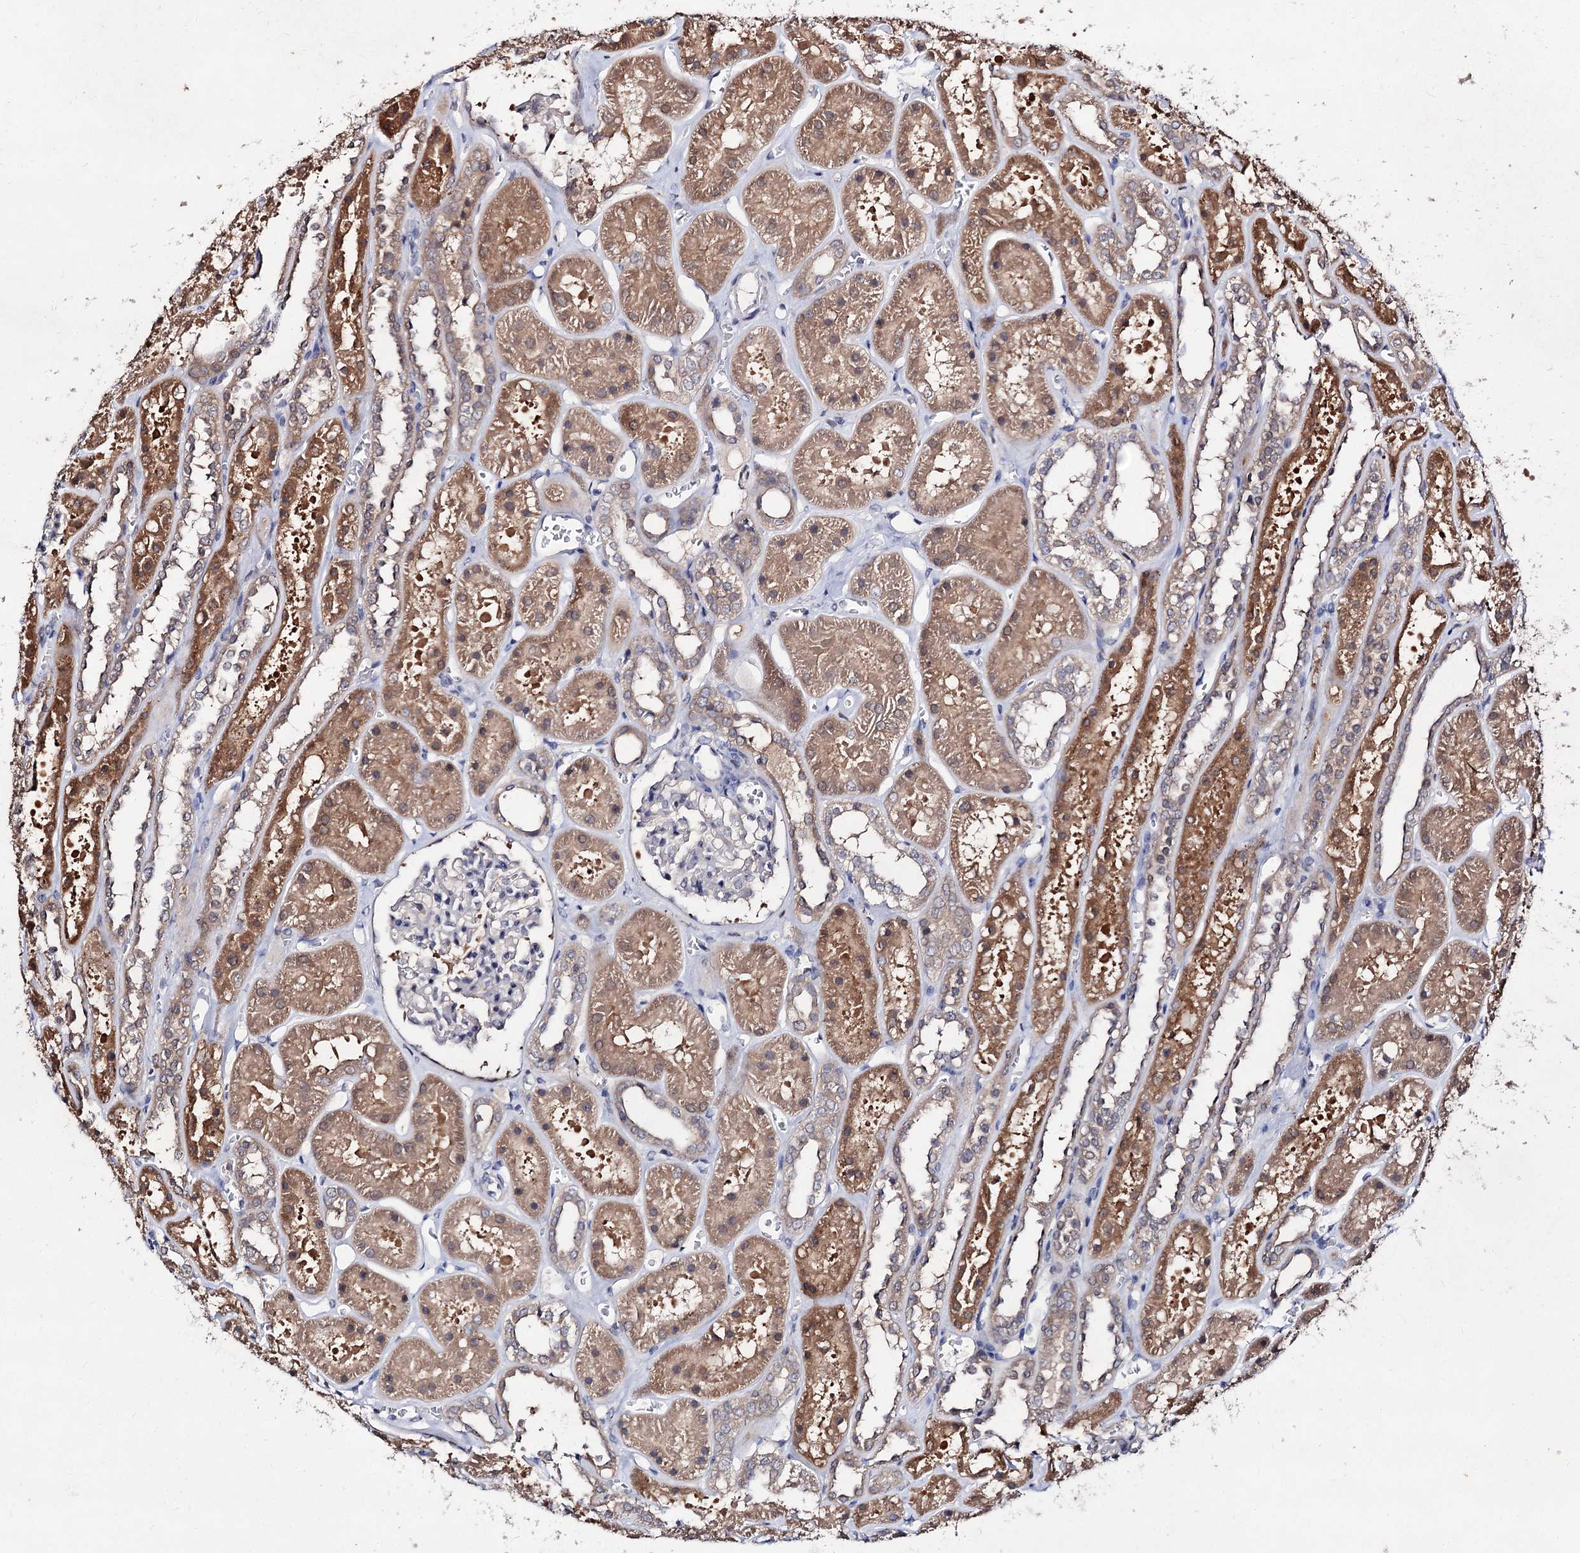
{"staining": {"intensity": "negative", "quantity": "none", "location": "none"}, "tissue": "kidney", "cell_type": "Cells in glomeruli", "image_type": "normal", "snomed": [{"axis": "morphology", "description": "Normal tissue, NOS"}, {"axis": "topography", "description": "Kidney"}], "caption": "The photomicrograph shows no staining of cells in glomeruli in unremarkable kidney. (DAB (3,3'-diaminobenzidine) immunohistochemistry (IHC), high magnification).", "gene": "ACTR6", "patient": {"sex": "female", "age": 41}}